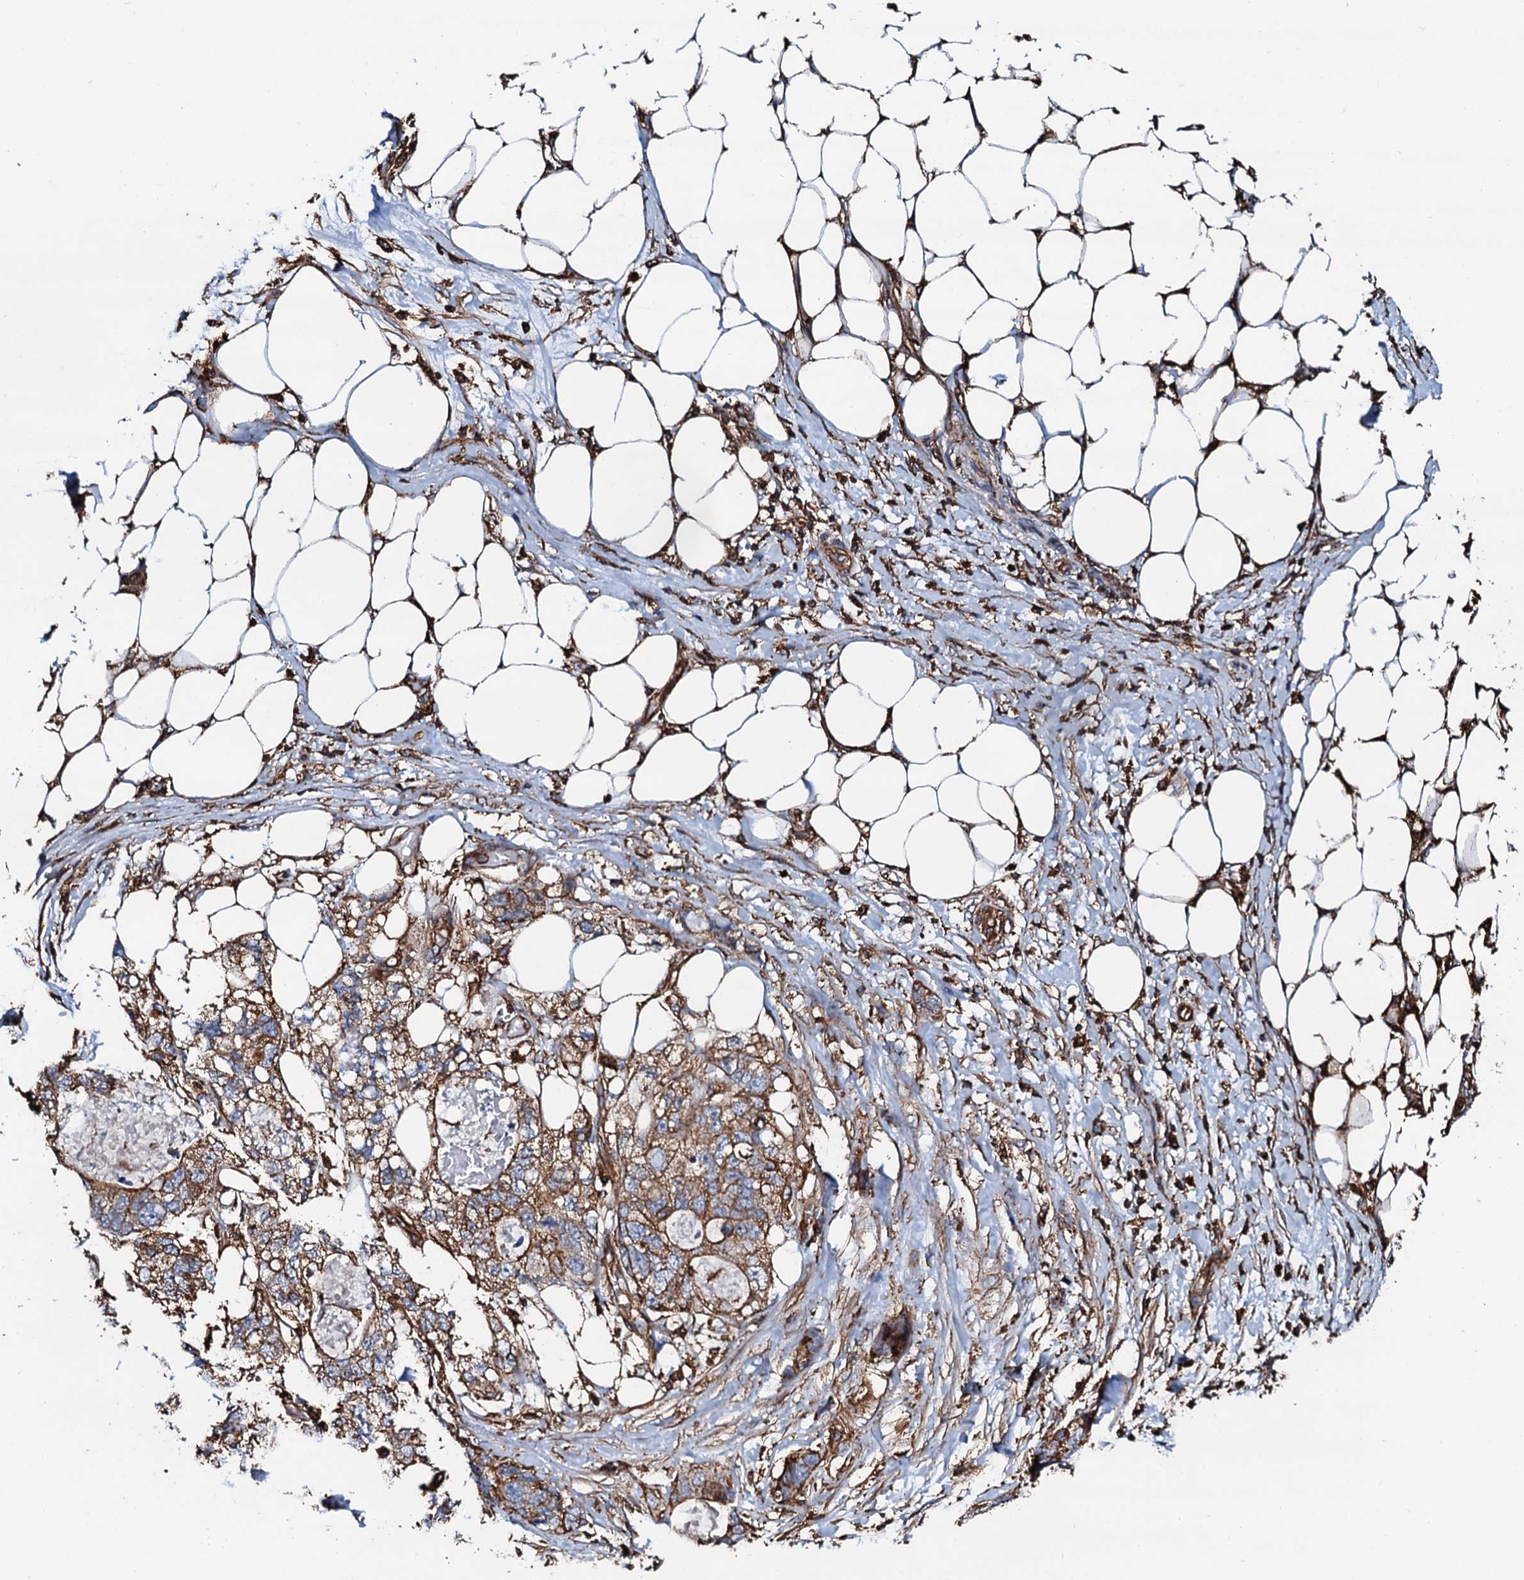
{"staining": {"intensity": "moderate", "quantity": ">75%", "location": "cytoplasmic/membranous"}, "tissue": "stomach cancer", "cell_type": "Tumor cells", "image_type": "cancer", "snomed": [{"axis": "morphology", "description": "Adenocarcinoma, NOS"}, {"axis": "topography", "description": "Stomach"}], "caption": "Human stomach cancer stained with a protein marker exhibits moderate staining in tumor cells.", "gene": "INTS10", "patient": {"sex": "female", "age": 89}}